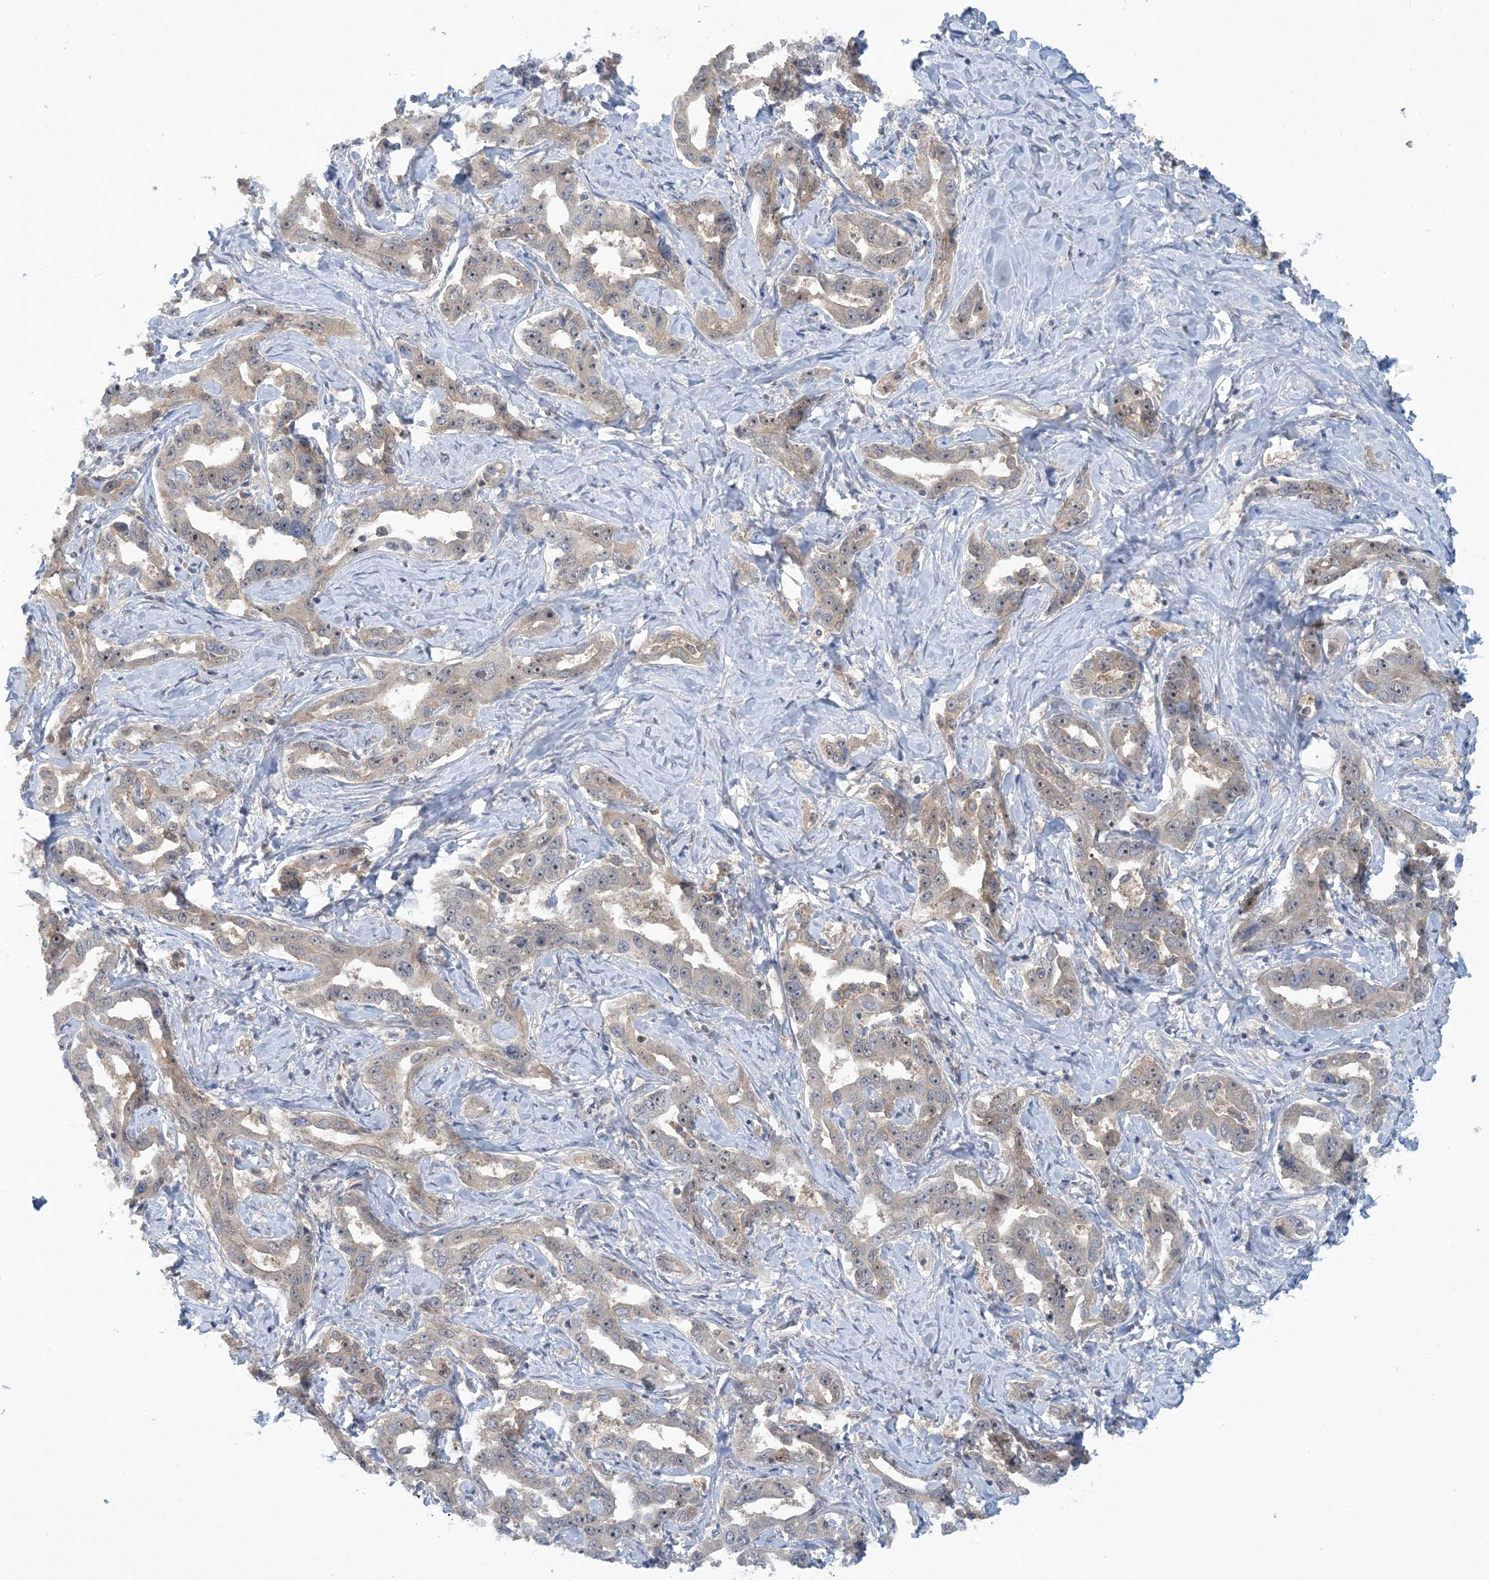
{"staining": {"intensity": "negative", "quantity": "none", "location": "none"}, "tissue": "liver cancer", "cell_type": "Tumor cells", "image_type": "cancer", "snomed": [{"axis": "morphology", "description": "Cholangiocarcinoma"}, {"axis": "topography", "description": "Liver"}], "caption": "IHC photomicrograph of human liver cholangiocarcinoma stained for a protein (brown), which shows no expression in tumor cells. The staining was performed using DAB to visualize the protein expression in brown, while the nuclei were stained in blue with hematoxylin (Magnification: 20x).", "gene": "UBE2E1", "patient": {"sex": "male", "age": 59}}